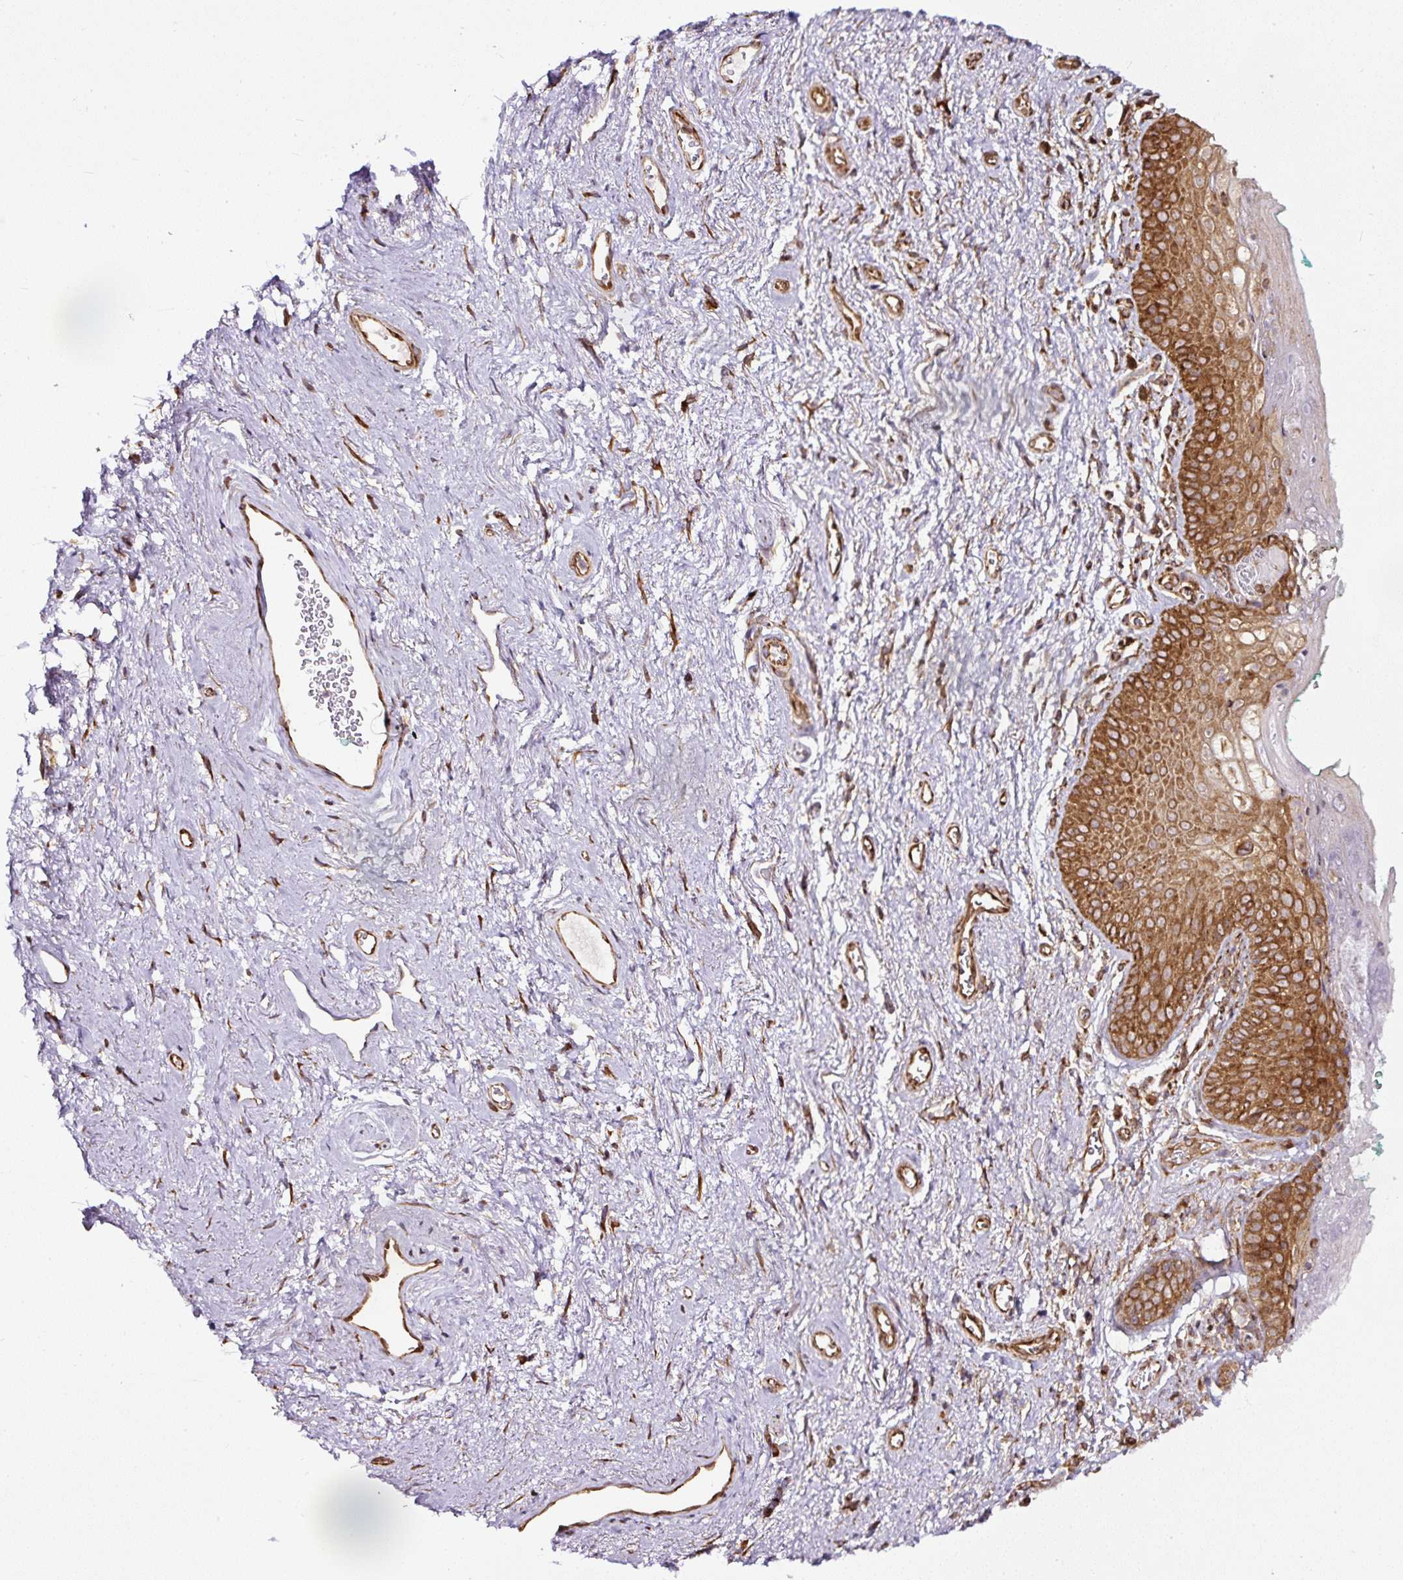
{"staining": {"intensity": "strong", "quantity": ">75%", "location": "cytoplasmic/membranous"}, "tissue": "vagina", "cell_type": "Squamous epithelial cells", "image_type": "normal", "snomed": [{"axis": "morphology", "description": "Normal tissue, NOS"}, {"axis": "topography", "description": "Vulva"}, {"axis": "topography", "description": "Vagina"}, {"axis": "topography", "description": "Peripheral nerve tissue"}], "caption": "Immunohistochemistry of unremarkable vagina reveals high levels of strong cytoplasmic/membranous positivity in approximately >75% of squamous epithelial cells. (IHC, brightfield microscopy, high magnification).", "gene": "KDM4E", "patient": {"sex": "female", "age": 66}}